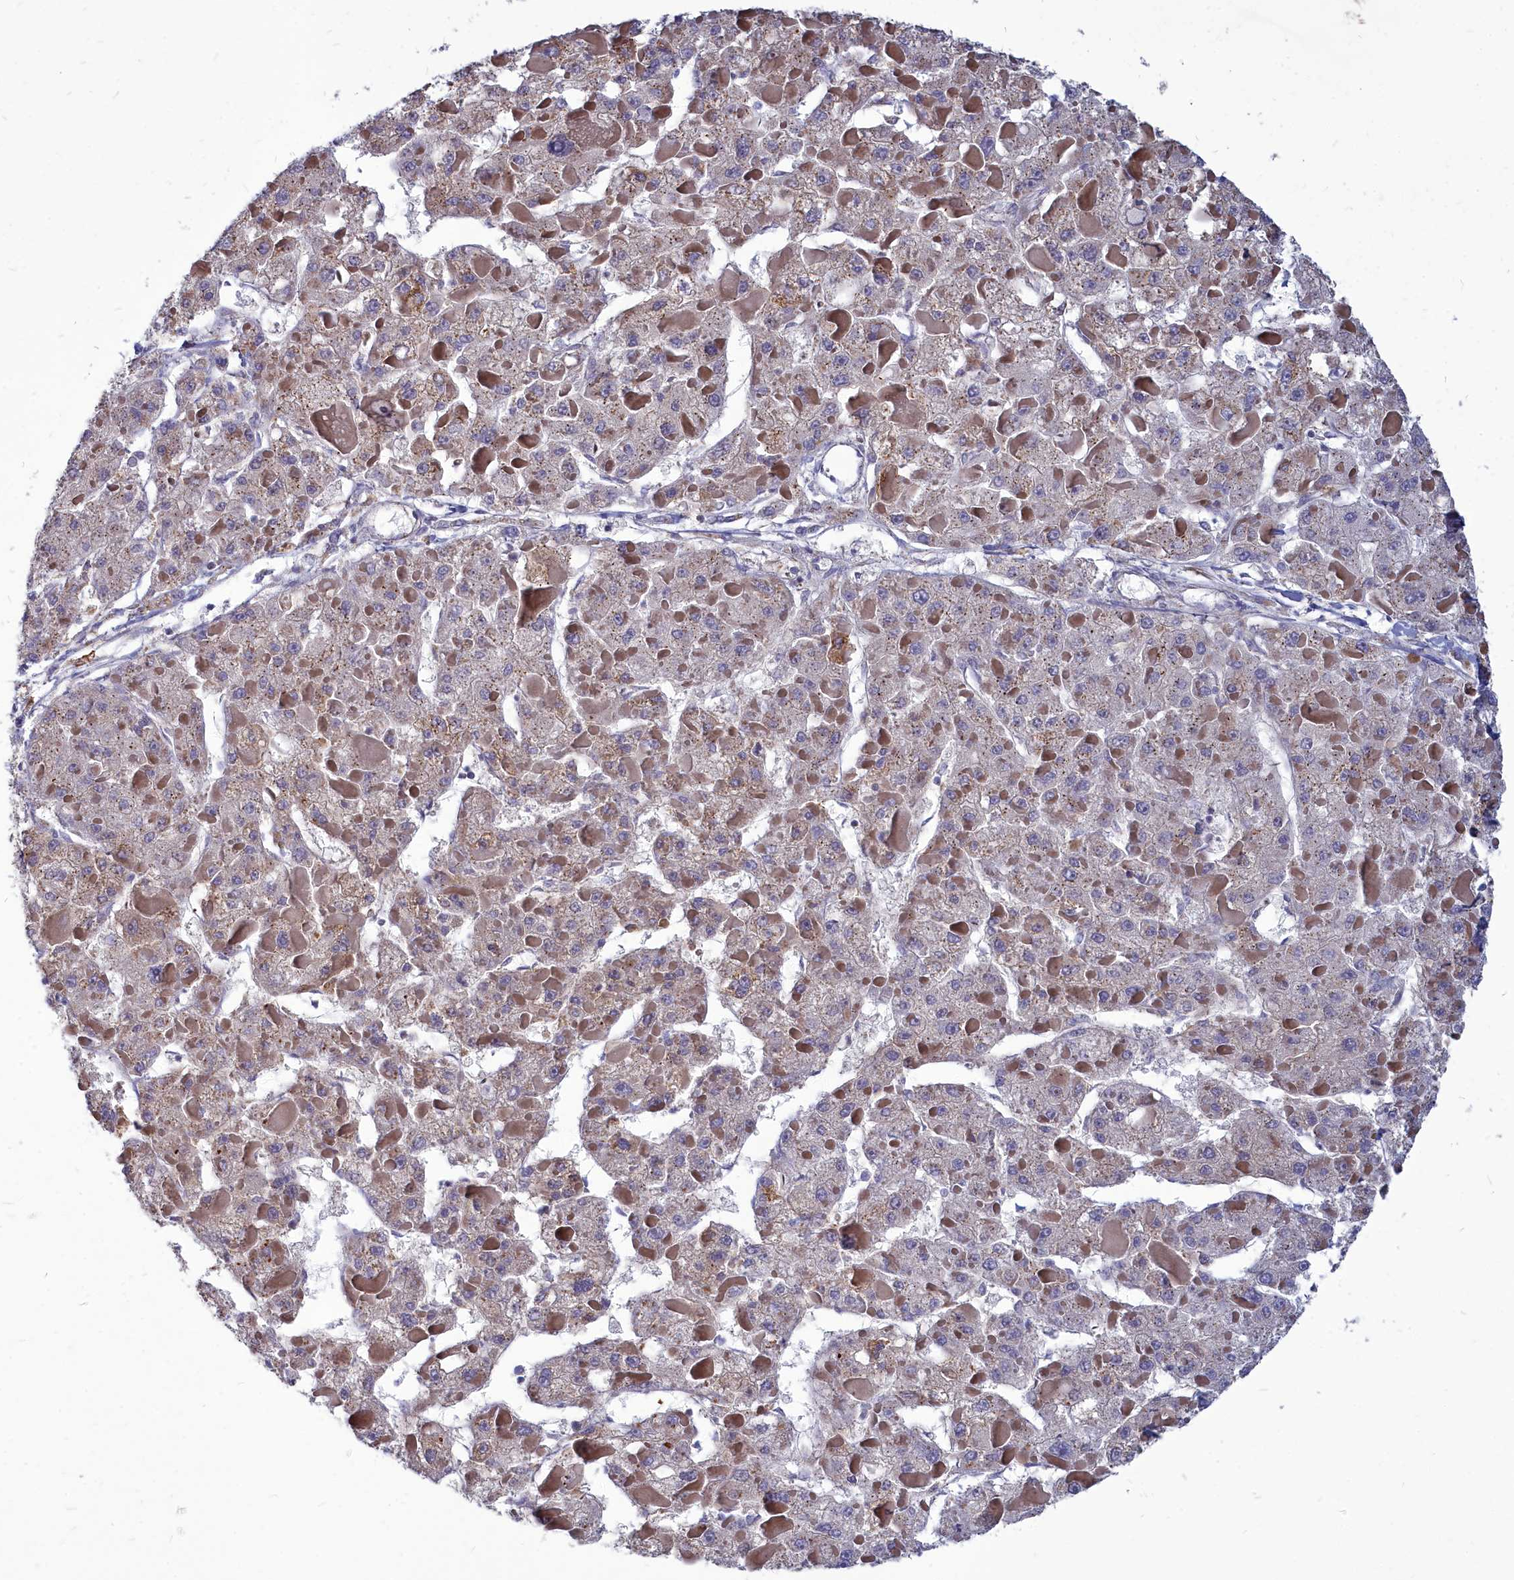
{"staining": {"intensity": "weak", "quantity": "25%-75%", "location": "cytoplasmic/membranous"}, "tissue": "liver cancer", "cell_type": "Tumor cells", "image_type": "cancer", "snomed": [{"axis": "morphology", "description": "Carcinoma, Hepatocellular, NOS"}, {"axis": "topography", "description": "Liver"}], "caption": "Immunohistochemical staining of human liver hepatocellular carcinoma reveals low levels of weak cytoplasmic/membranous staining in approximately 25%-75% of tumor cells.", "gene": "NOXA1", "patient": {"sex": "female", "age": 73}}